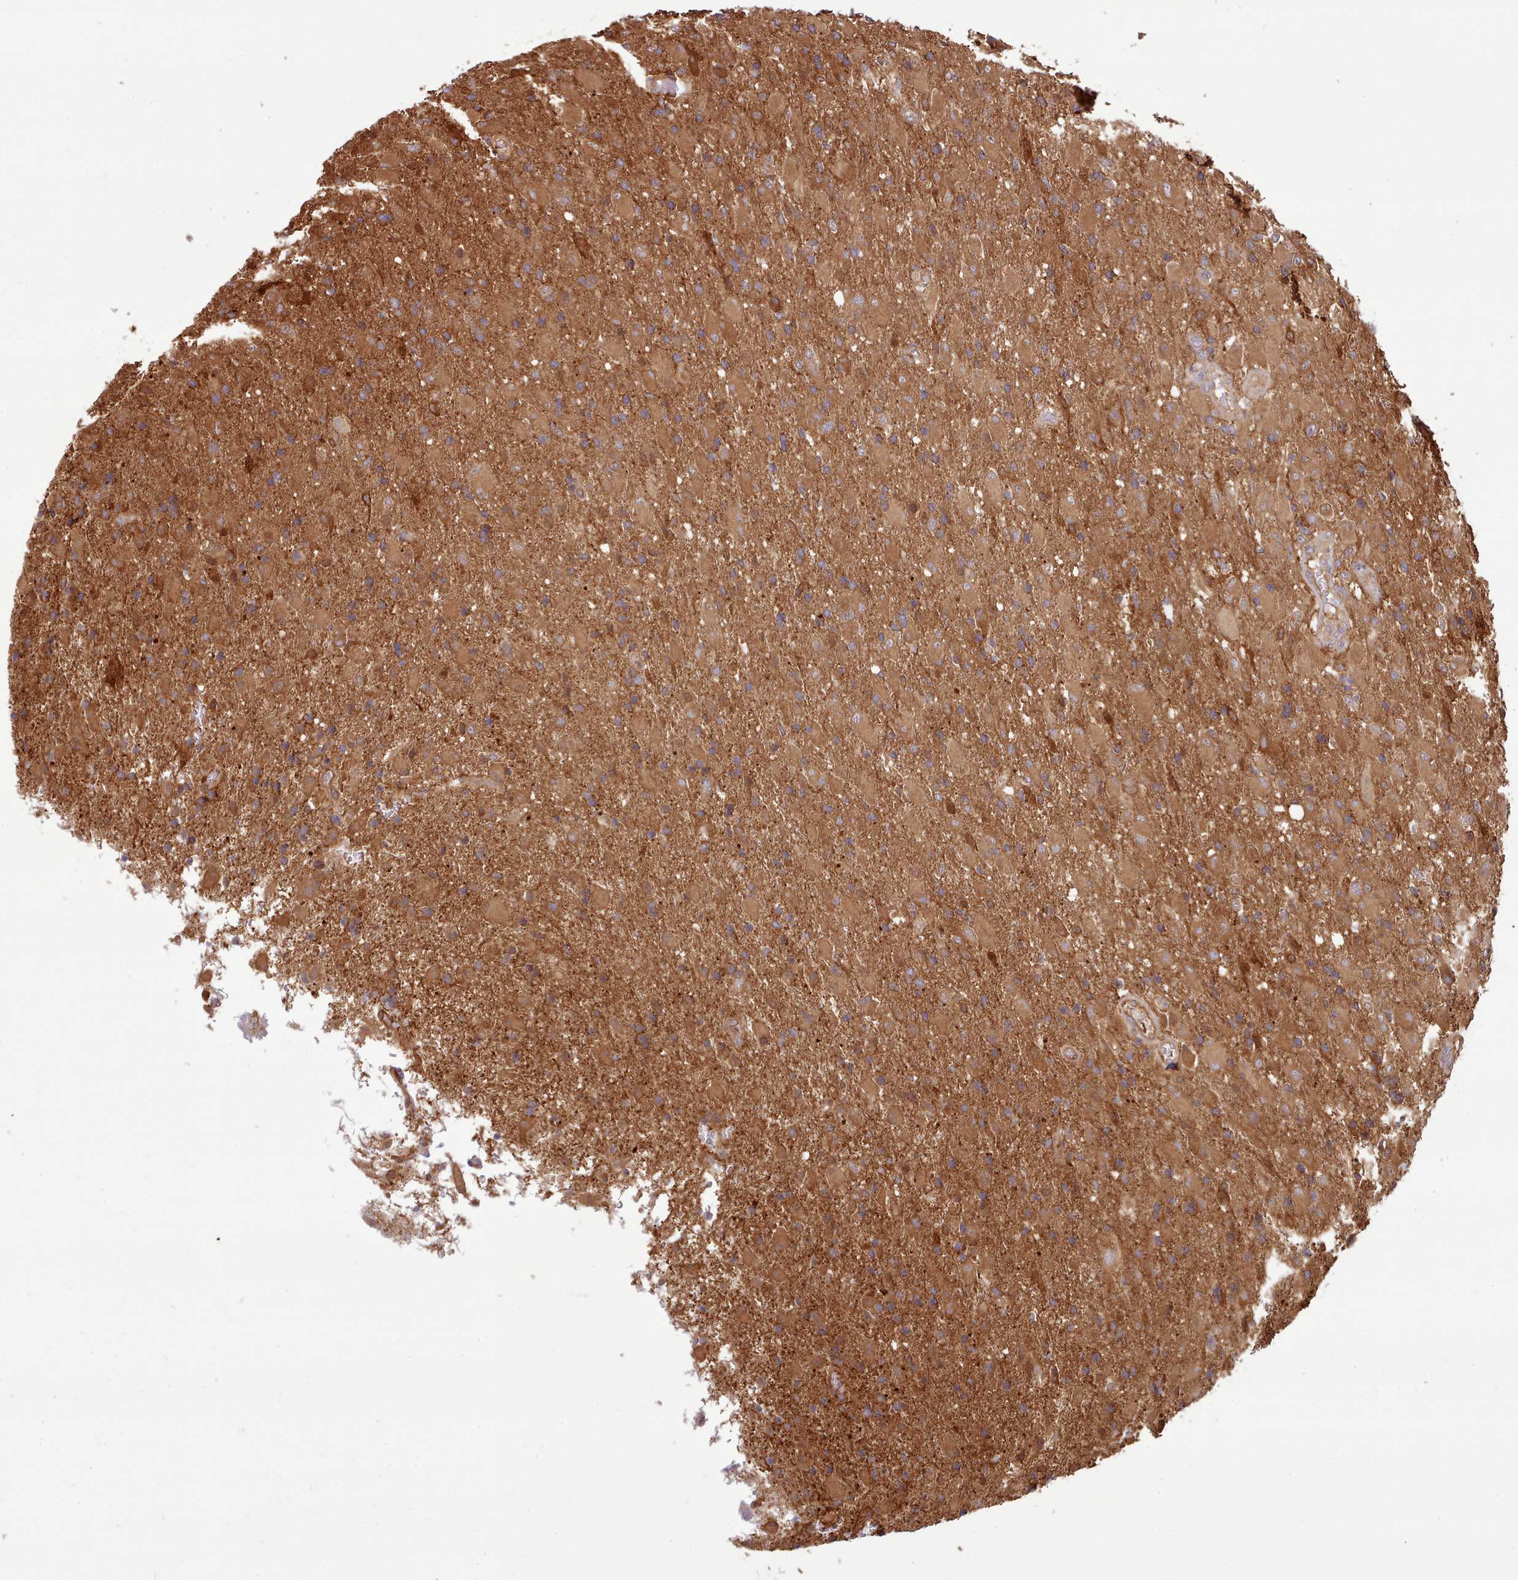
{"staining": {"intensity": "moderate", "quantity": ">75%", "location": "cytoplasmic/membranous"}, "tissue": "glioma", "cell_type": "Tumor cells", "image_type": "cancer", "snomed": [{"axis": "morphology", "description": "Glioma, malignant, Low grade"}, {"axis": "topography", "description": "Brain"}], "caption": "Protein expression analysis of glioma shows moderate cytoplasmic/membranous expression in approximately >75% of tumor cells. Nuclei are stained in blue.", "gene": "SLC4A9", "patient": {"sex": "male", "age": 65}}